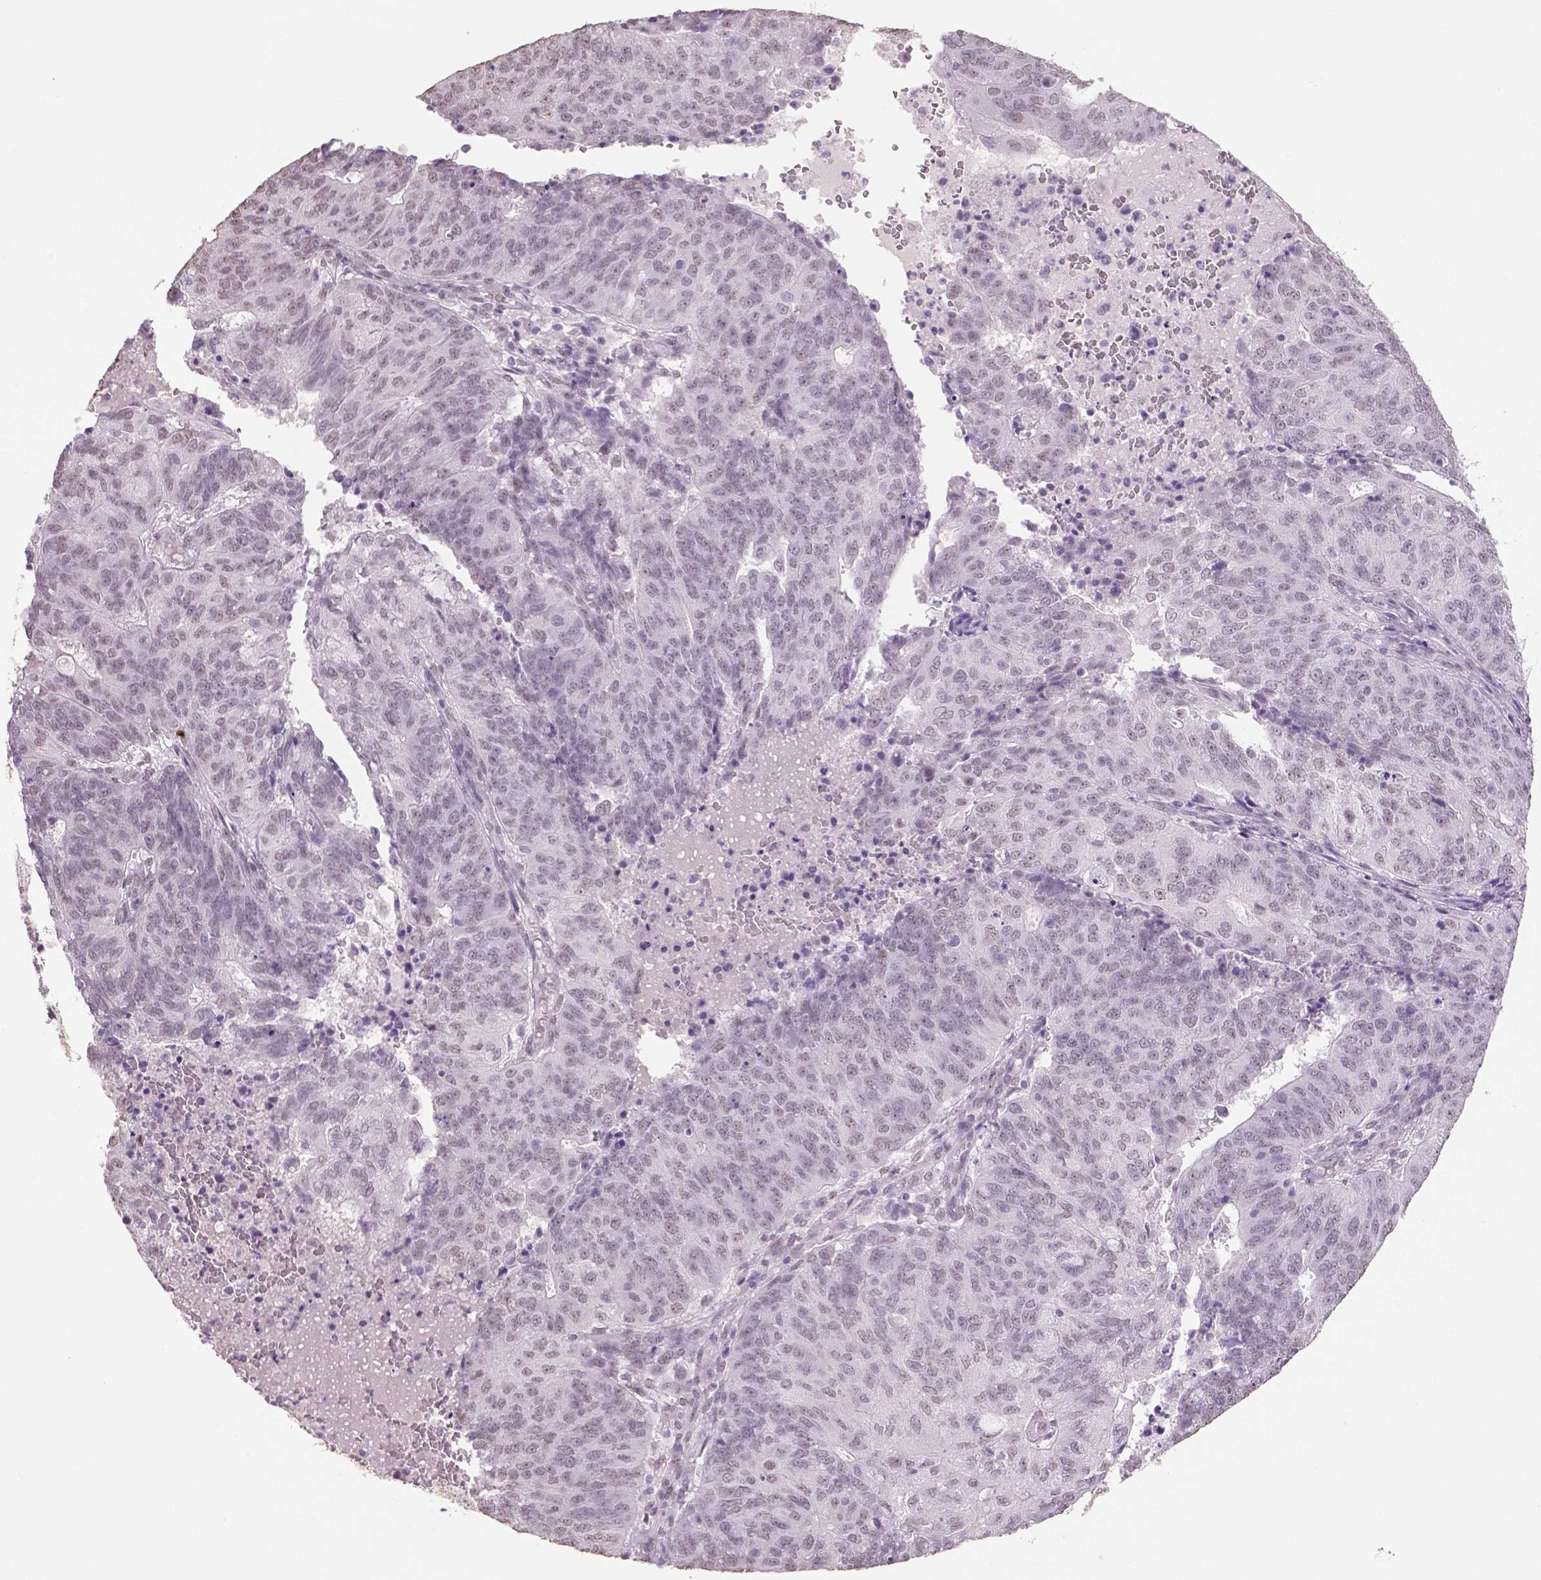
{"staining": {"intensity": "weak", "quantity": "<25%", "location": "nuclear"}, "tissue": "endometrial cancer", "cell_type": "Tumor cells", "image_type": "cancer", "snomed": [{"axis": "morphology", "description": "Adenocarcinoma, NOS"}, {"axis": "topography", "description": "Endometrium"}], "caption": "Immunohistochemistry micrograph of neoplastic tissue: human endometrial cancer stained with DAB (3,3'-diaminobenzidine) demonstrates no significant protein positivity in tumor cells. (DAB immunohistochemistry (IHC) with hematoxylin counter stain).", "gene": "IGF2BP1", "patient": {"sex": "female", "age": 82}}